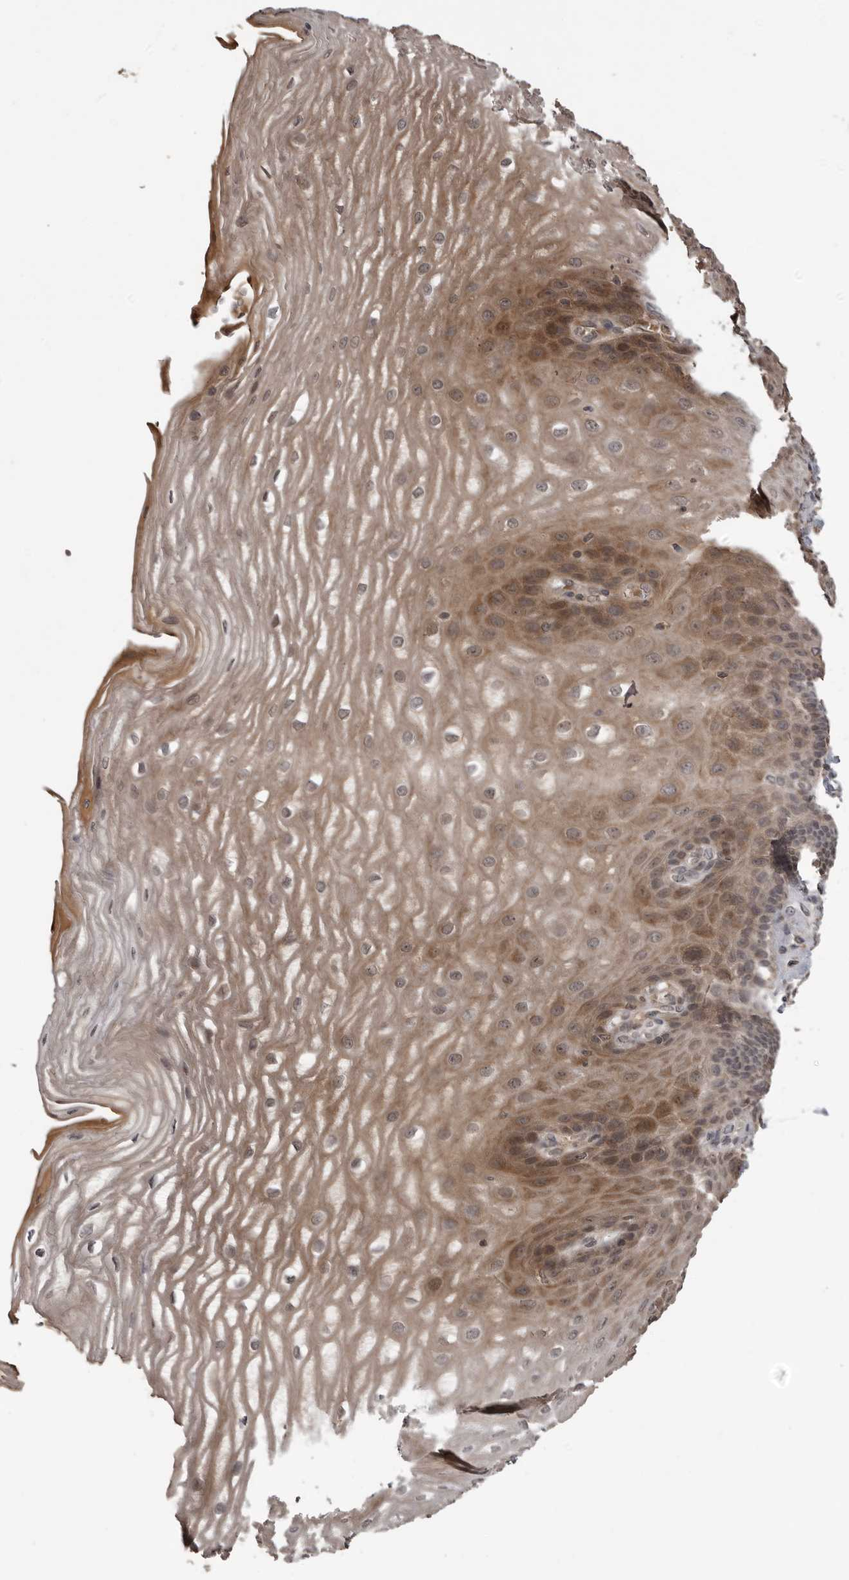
{"staining": {"intensity": "moderate", "quantity": ">75%", "location": "cytoplasmic/membranous,nuclear"}, "tissue": "esophagus", "cell_type": "Squamous epithelial cells", "image_type": "normal", "snomed": [{"axis": "morphology", "description": "Normal tissue, NOS"}, {"axis": "topography", "description": "Esophagus"}], "caption": "A histopathology image of esophagus stained for a protein shows moderate cytoplasmic/membranous,nuclear brown staining in squamous epithelial cells. The staining was performed using DAB (3,3'-diaminobenzidine), with brown indicating positive protein expression. Nuclei are stained blue with hematoxylin.", "gene": "AKAP7", "patient": {"sex": "male", "age": 54}}